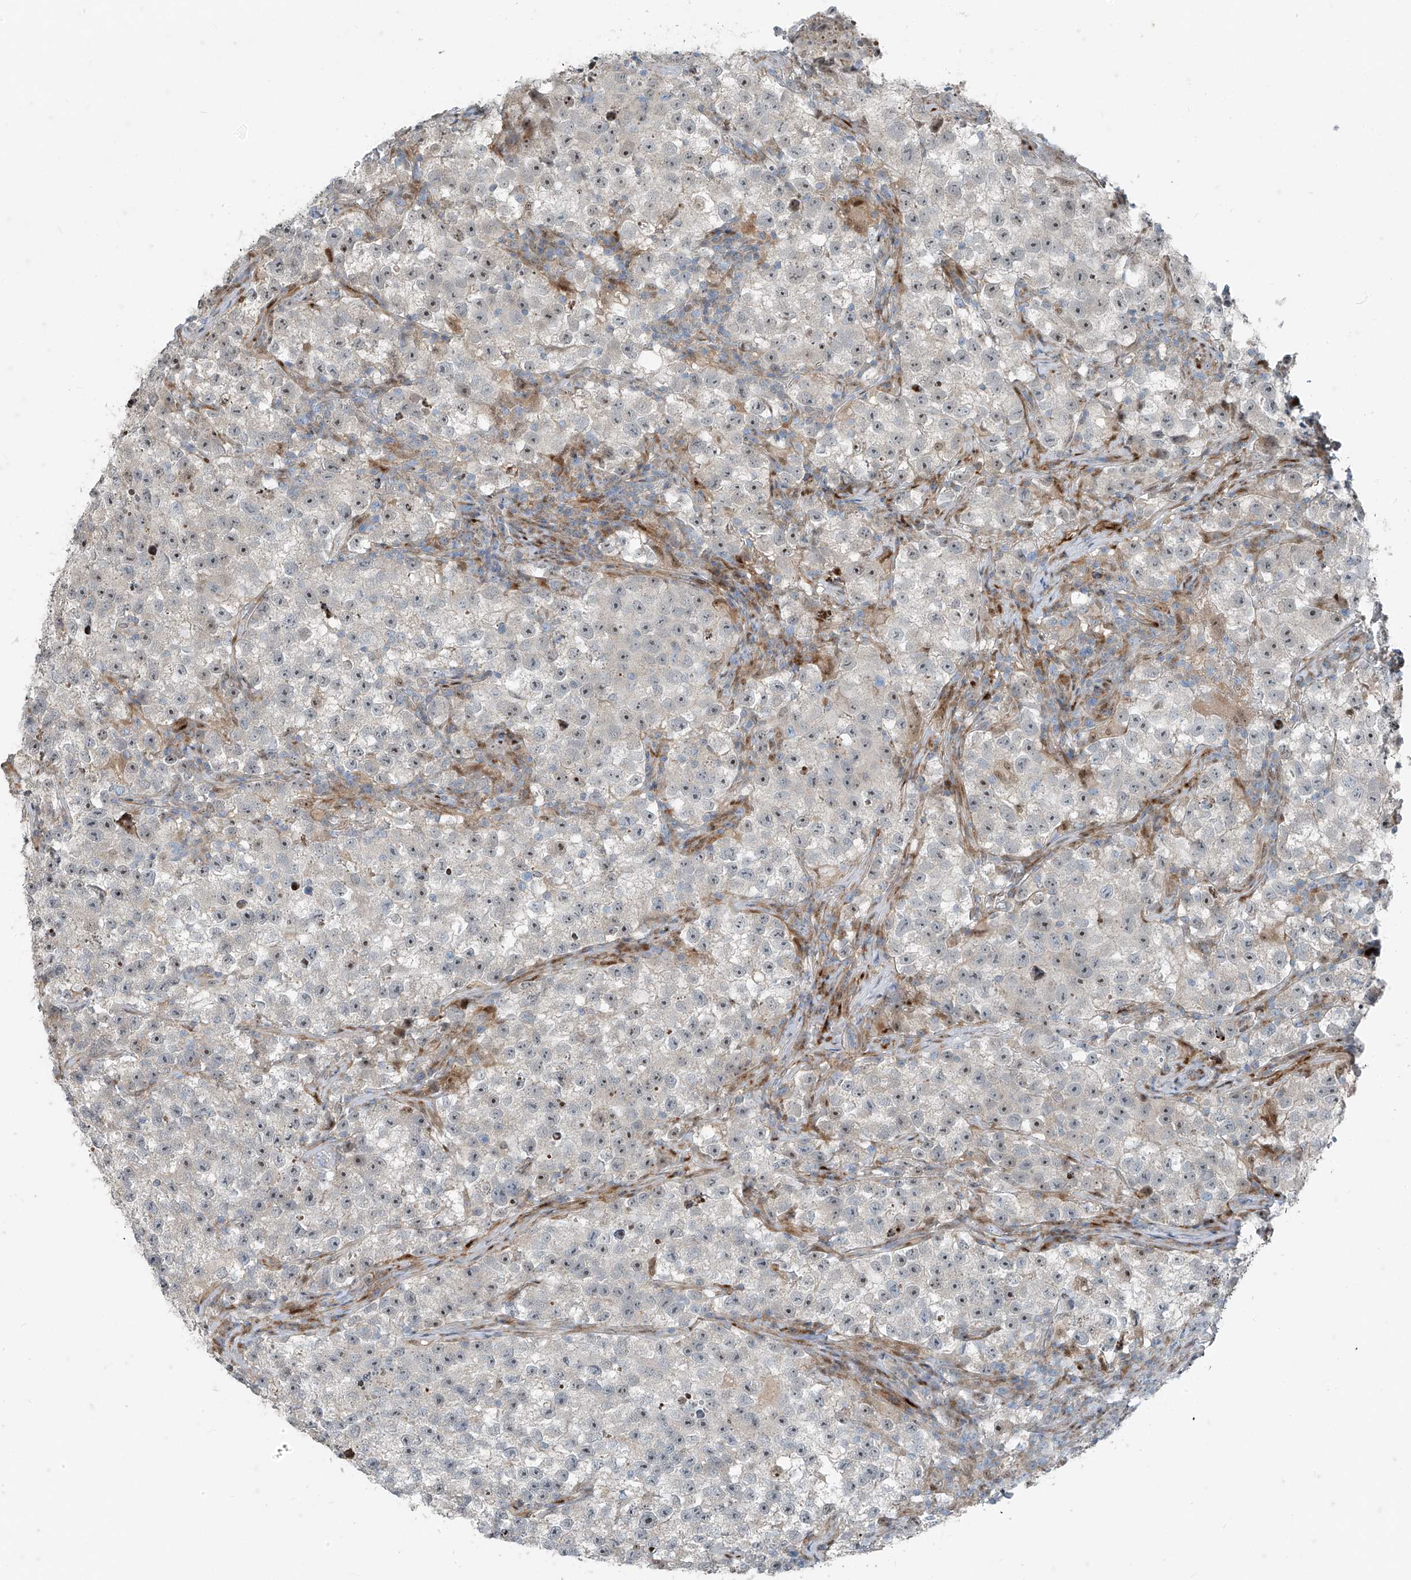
{"staining": {"intensity": "moderate", "quantity": "<25%", "location": "nuclear"}, "tissue": "testis cancer", "cell_type": "Tumor cells", "image_type": "cancer", "snomed": [{"axis": "morphology", "description": "Seminoma, NOS"}, {"axis": "topography", "description": "Testis"}], "caption": "Testis cancer stained with a brown dye exhibits moderate nuclear positive positivity in about <25% of tumor cells.", "gene": "PPCS", "patient": {"sex": "male", "age": 22}}